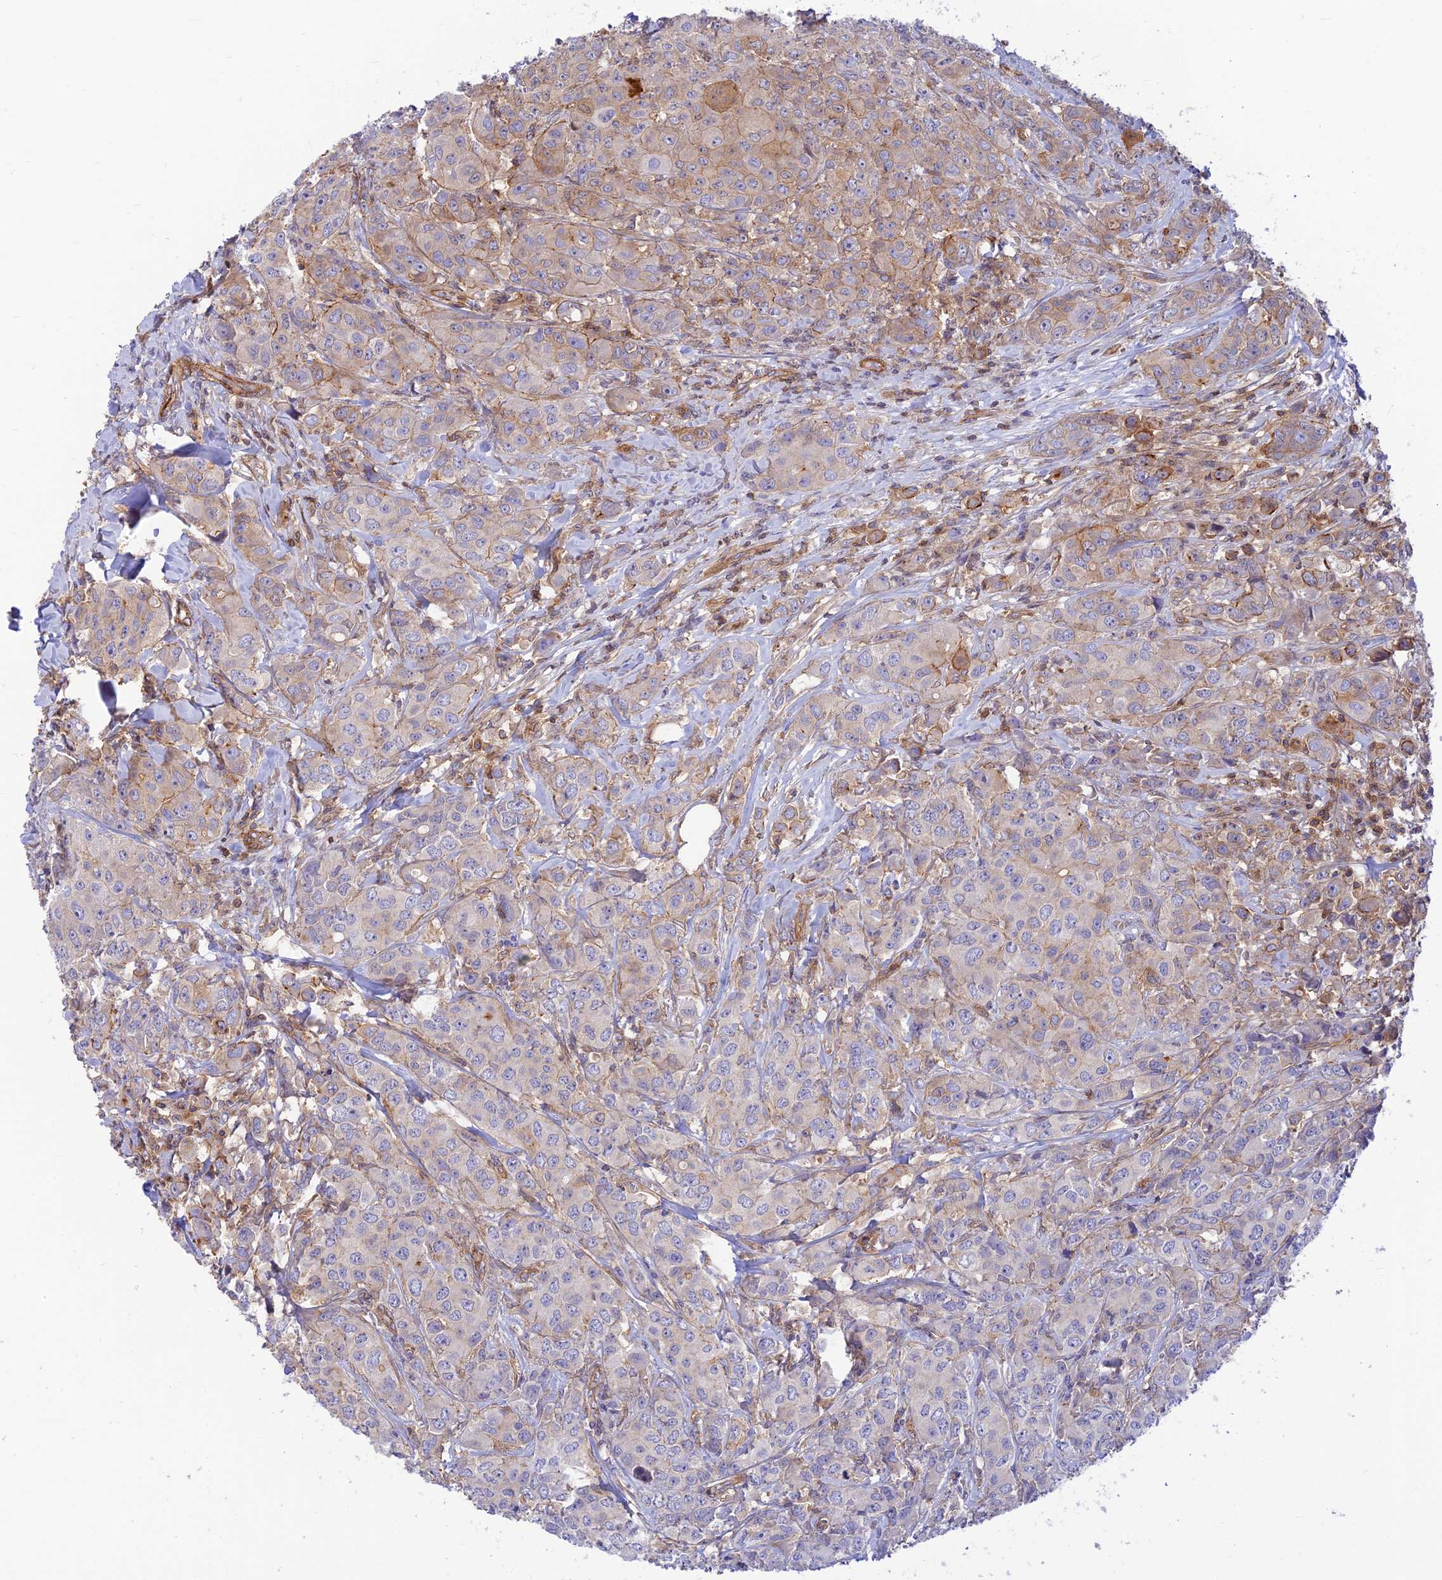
{"staining": {"intensity": "weak", "quantity": "<25%", "location": "cytoplasmic/membranous"}, "tissue": "breast cancer", "cell_type": "Tumor cells", "image_type": "cancer", "snomed": [{"axis": "morphology", "description": "Duct carcinoma"}, {"axis": "topography", "description": "Breast"}], "caption": "The micrograph reveals no staining of tumor cells in breast infiltrating ductal carcinoma. The staining is performed using DAB brown chromogen with nuclei counter-stained in using hematoxylin.", "gene": "PPP1R12C", "patient": {"sex": "female", "age": 43}}